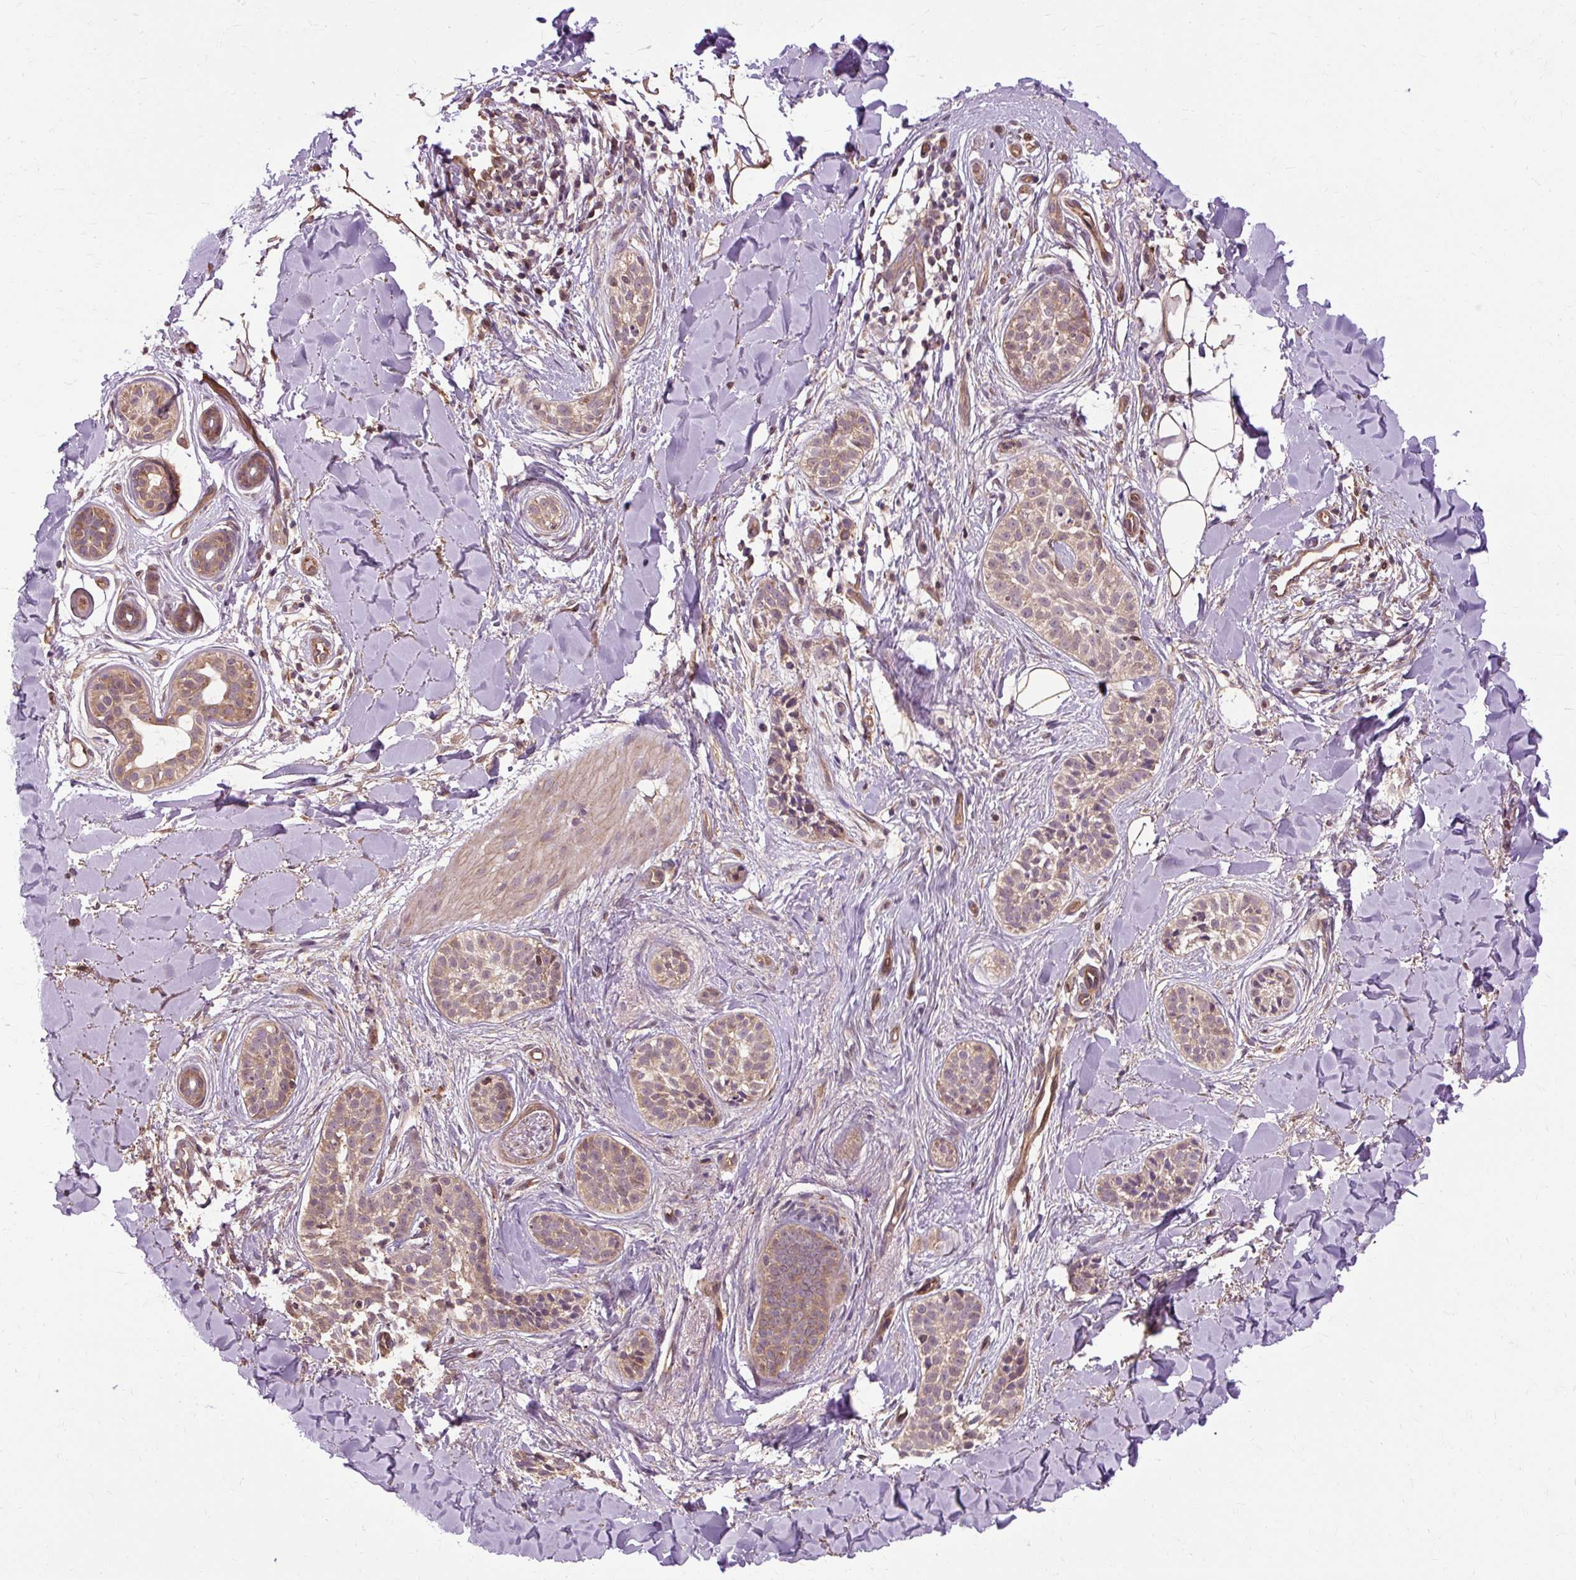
{"staining": {"intensity": "weak", "quantity": ">75%", "location": "cytoplasmic/membranous"}, "tissue": "skin cancer", "cell_type": "Tumor cells", "image_type": "cancer", "snomed": [{"axis": "morphology", "description": "Basal cell carcinoma"}, {"axis": "topography", "description": "Skin"}], "caption": "Immunohistochemical staining of skin basal cell carcinoma shows low levels of weak cytoplasmic/membranous protein positivity in about >75% of tumor cells.", "gene": "FLRT1", "patient": {"sex": "male", "age": 52}}